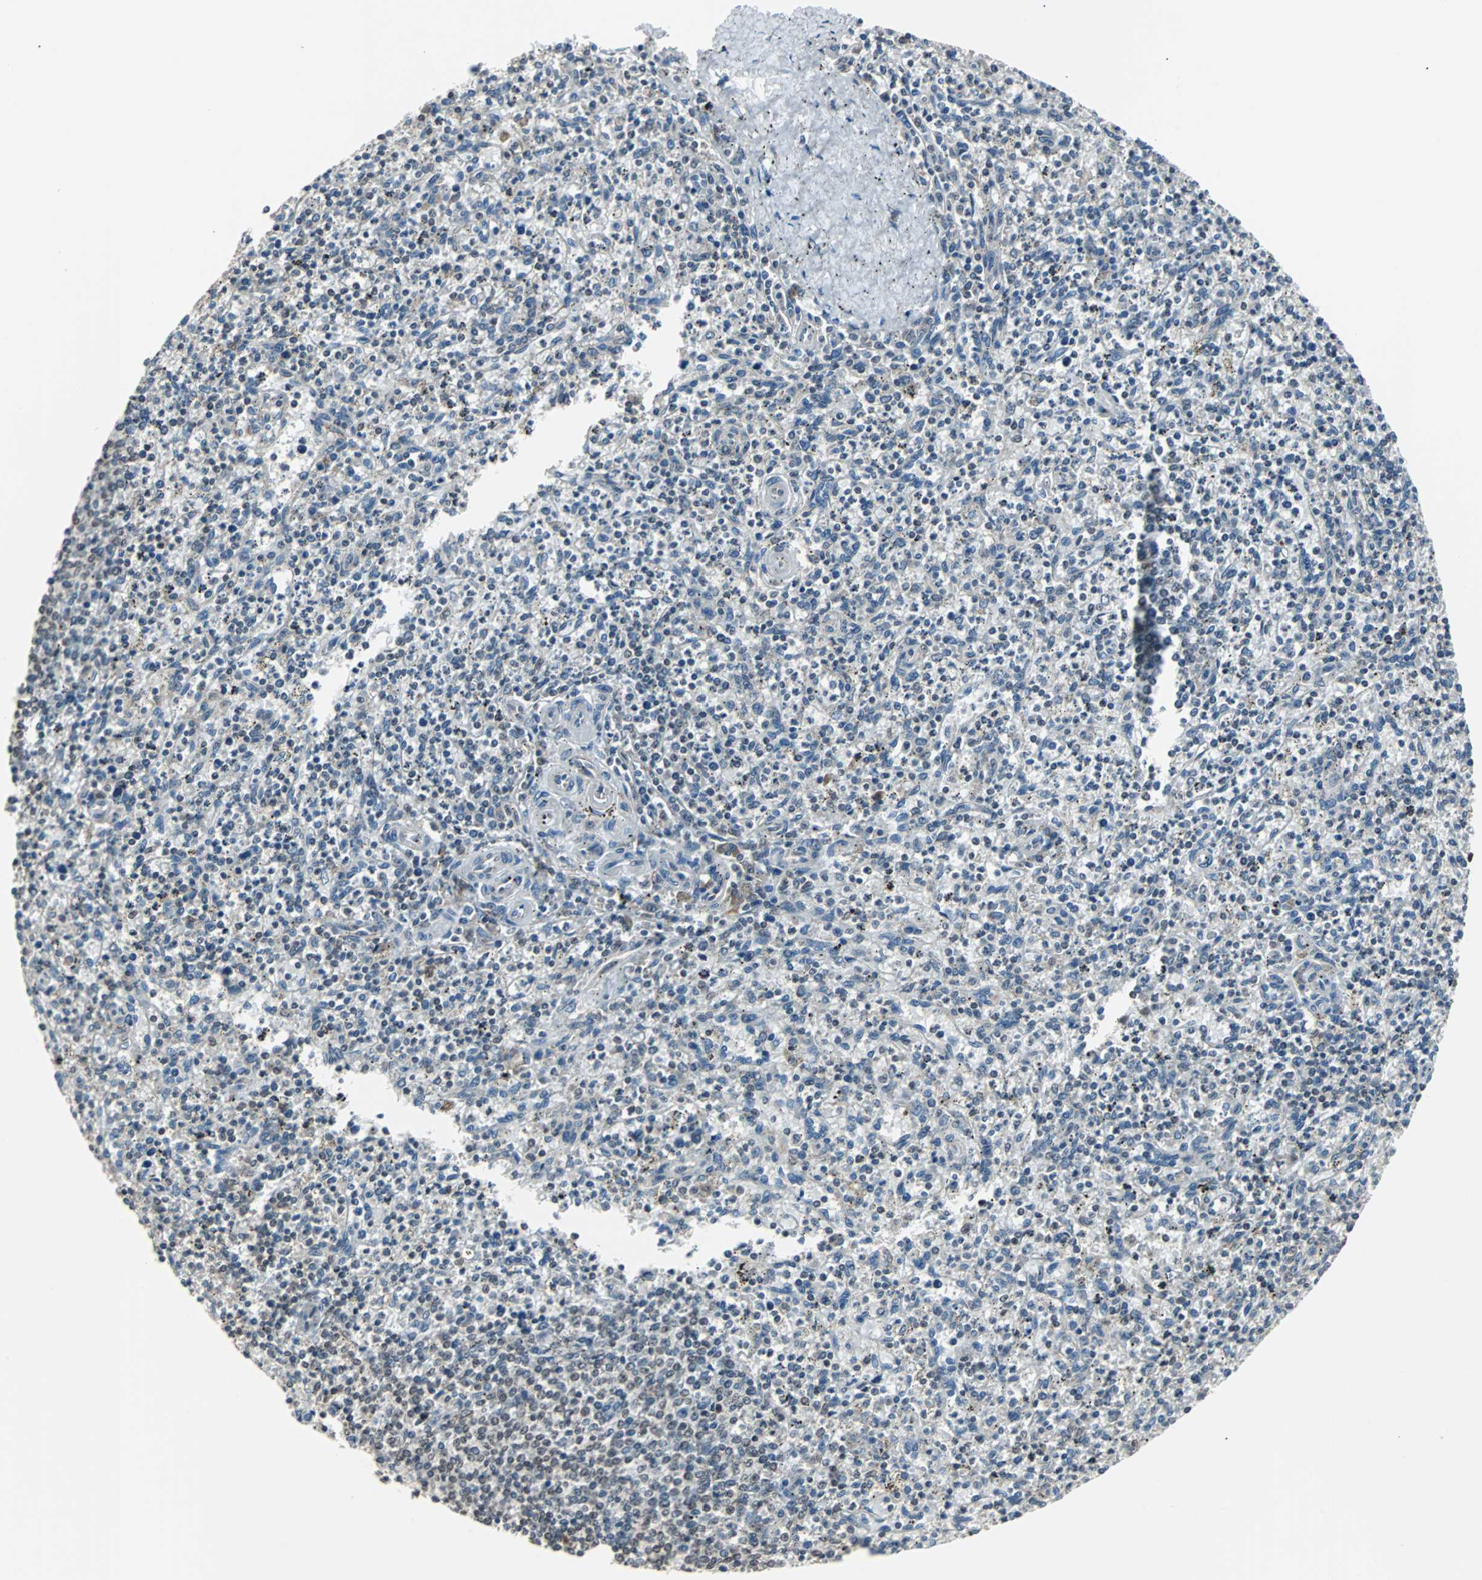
{"staining": {"intensity": "moderate", "quantity": "25%-75%", "location": "nuclear"}, "tissue": "spleen", "cell_type": "Cells in red pulp", "image_type": "normal", "snomed": [{"axis": "morphology", "description": "Normal tissue, NOS"}, {"axis": "topography", "description": "Spleen"}], "caption": "An immunohistochemistry (IHC) image of unremarkable tissue is shown. Protein staining in brown highlights moderate nuclear positivity in spleen within cells in red pulp.", "gene": "TERF2IP", "patient": {"sex": "male", "age": 72}}